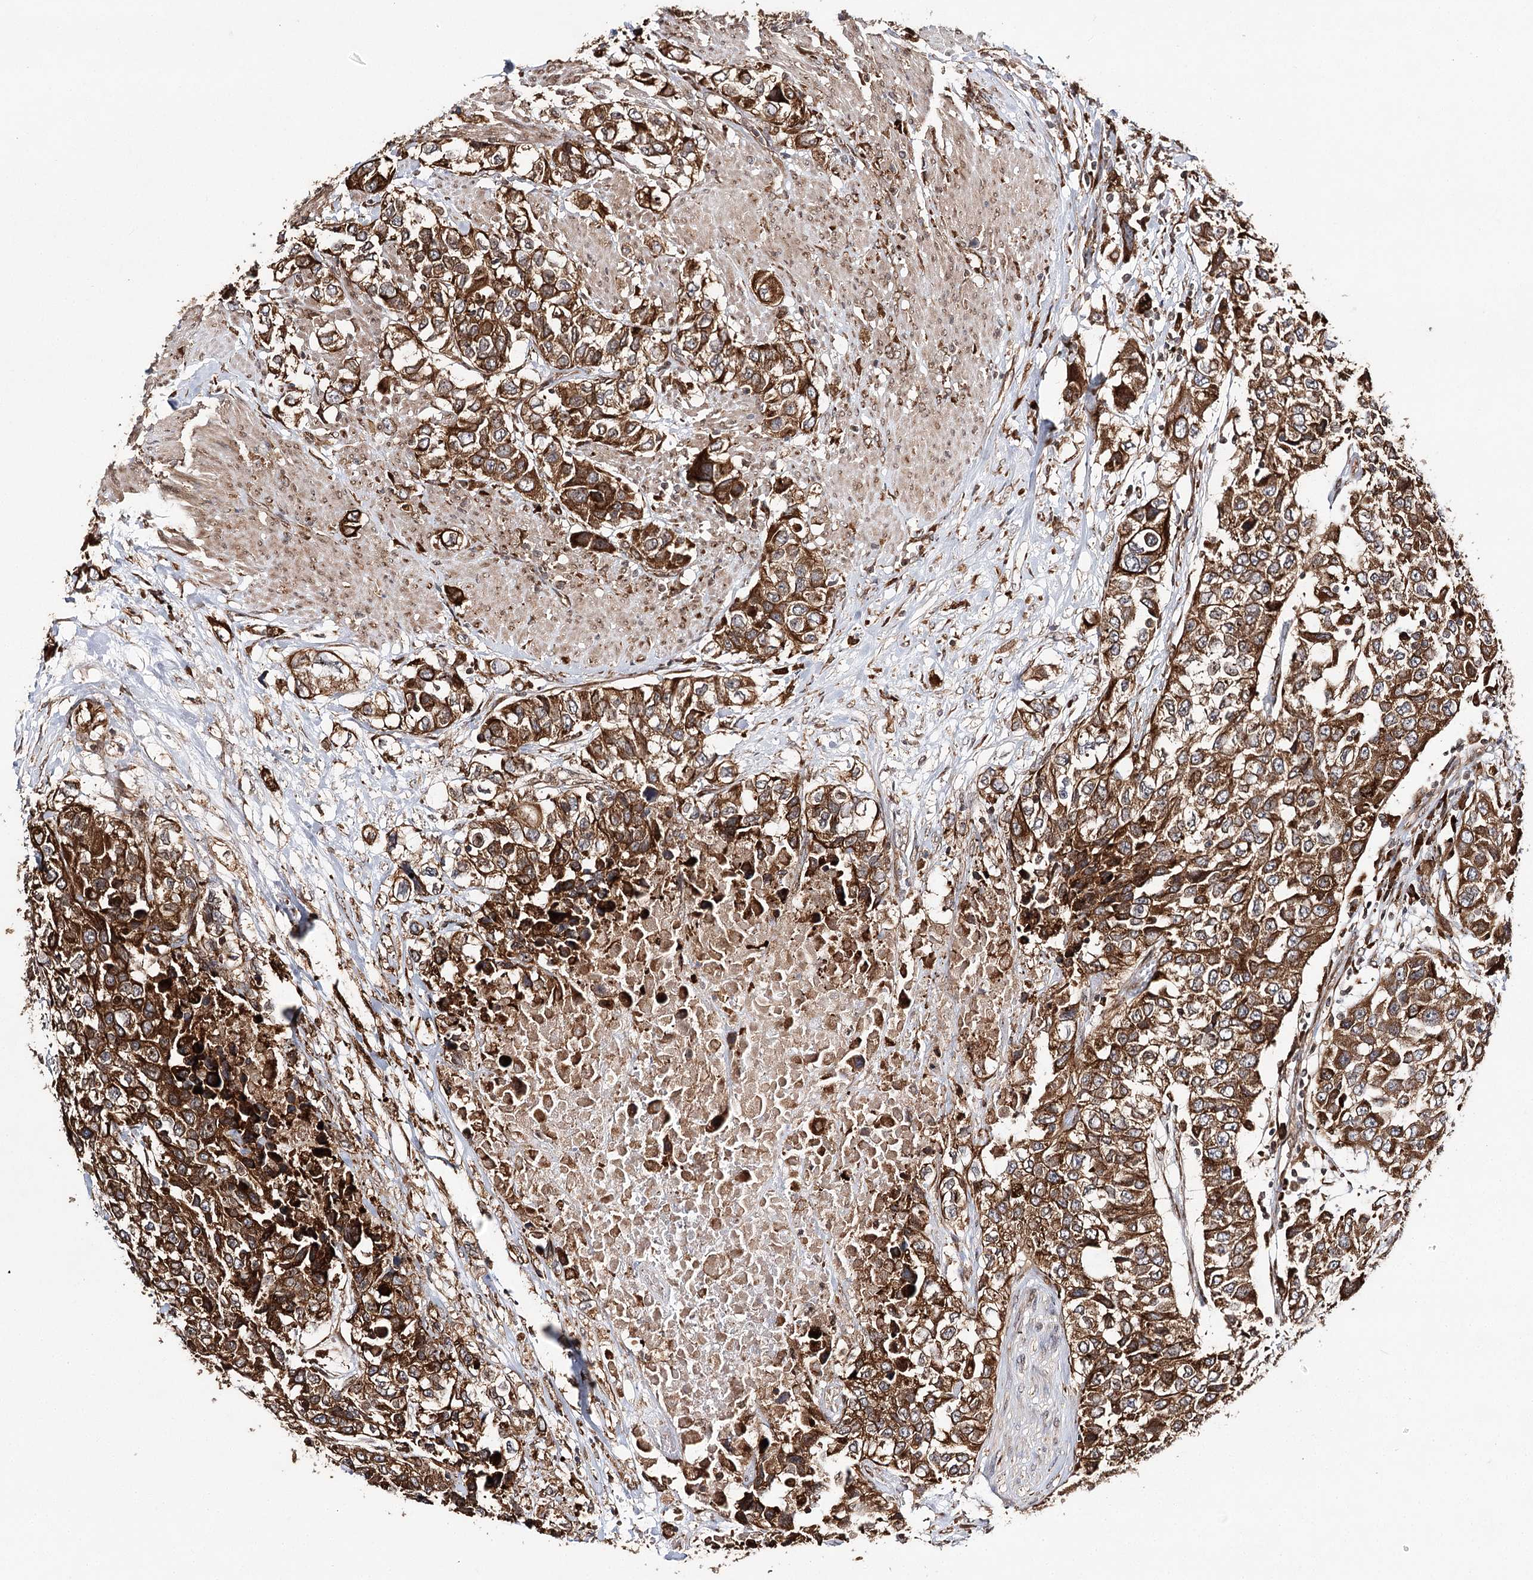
{"staining": {"intensity": "strong", "quantity": ">75%", "location": "cytoplasmic/membranous"}, "tissue": "urothelial cancer", "cell_type": "Tumor cells", "image_type": "cancer", "snomed": [{"axis": "morphology", "description": "Urothelial carcinoma, High grade"}, {"axis": "topography", "description": "Urinary bladder"}], "caption": "Immunohistochemistry (IHC) micrograph of neoplastic tissue: human high-grade urothelial carcinoma stained using immunohistochemistry (IHC) exhibits high levels of strong protein expression localized specifically in the cytoplasmic/membranous of tumor cells, appearing as a cytoplasmic/membranous brown color.", "gene": "DNAJB14", "patient": {"sex": "female", "age": 80}}